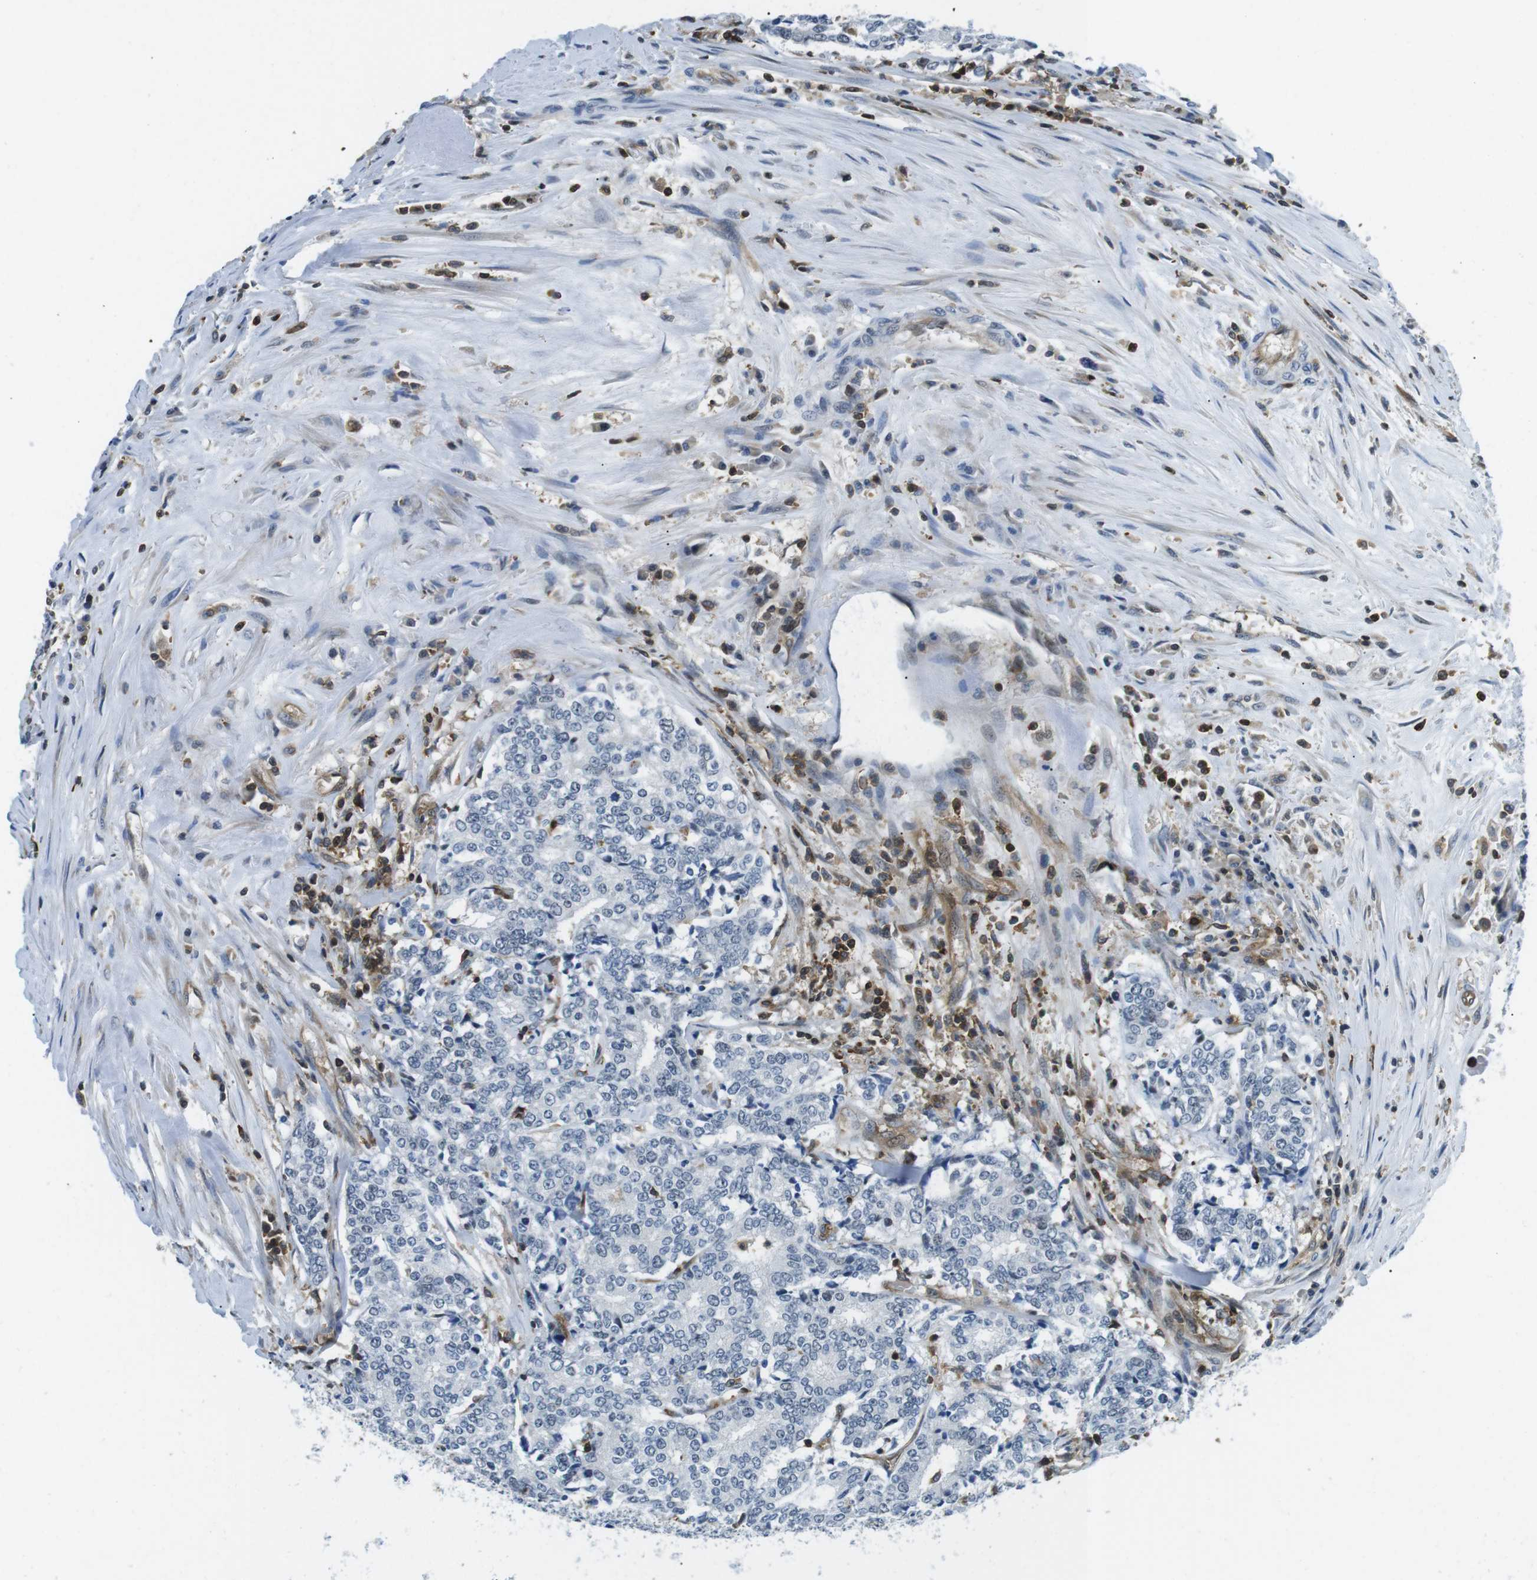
{"staining": {"intensity": "negative", "quantity": "none", "location": "none"}, "tissue": "prostate cancer", "cell_type": "Tumor cells", "image_type": "cancer", "snomed": [{"axis": "morphology", "description": "Normal tissue, NOS"}, {"axis": "morphology", "description": "Adenocarcinoma, High grade"}, {"axis": "topography", "description": "Prostate"}, {"axis": "topography", "description": "Seminal veicle"}], "caption": "Protein analysis of prostate cancer shows no significant staining in tumor cells.", "gene": "STK10", "patient": {"sex": "male", "age": 55}}